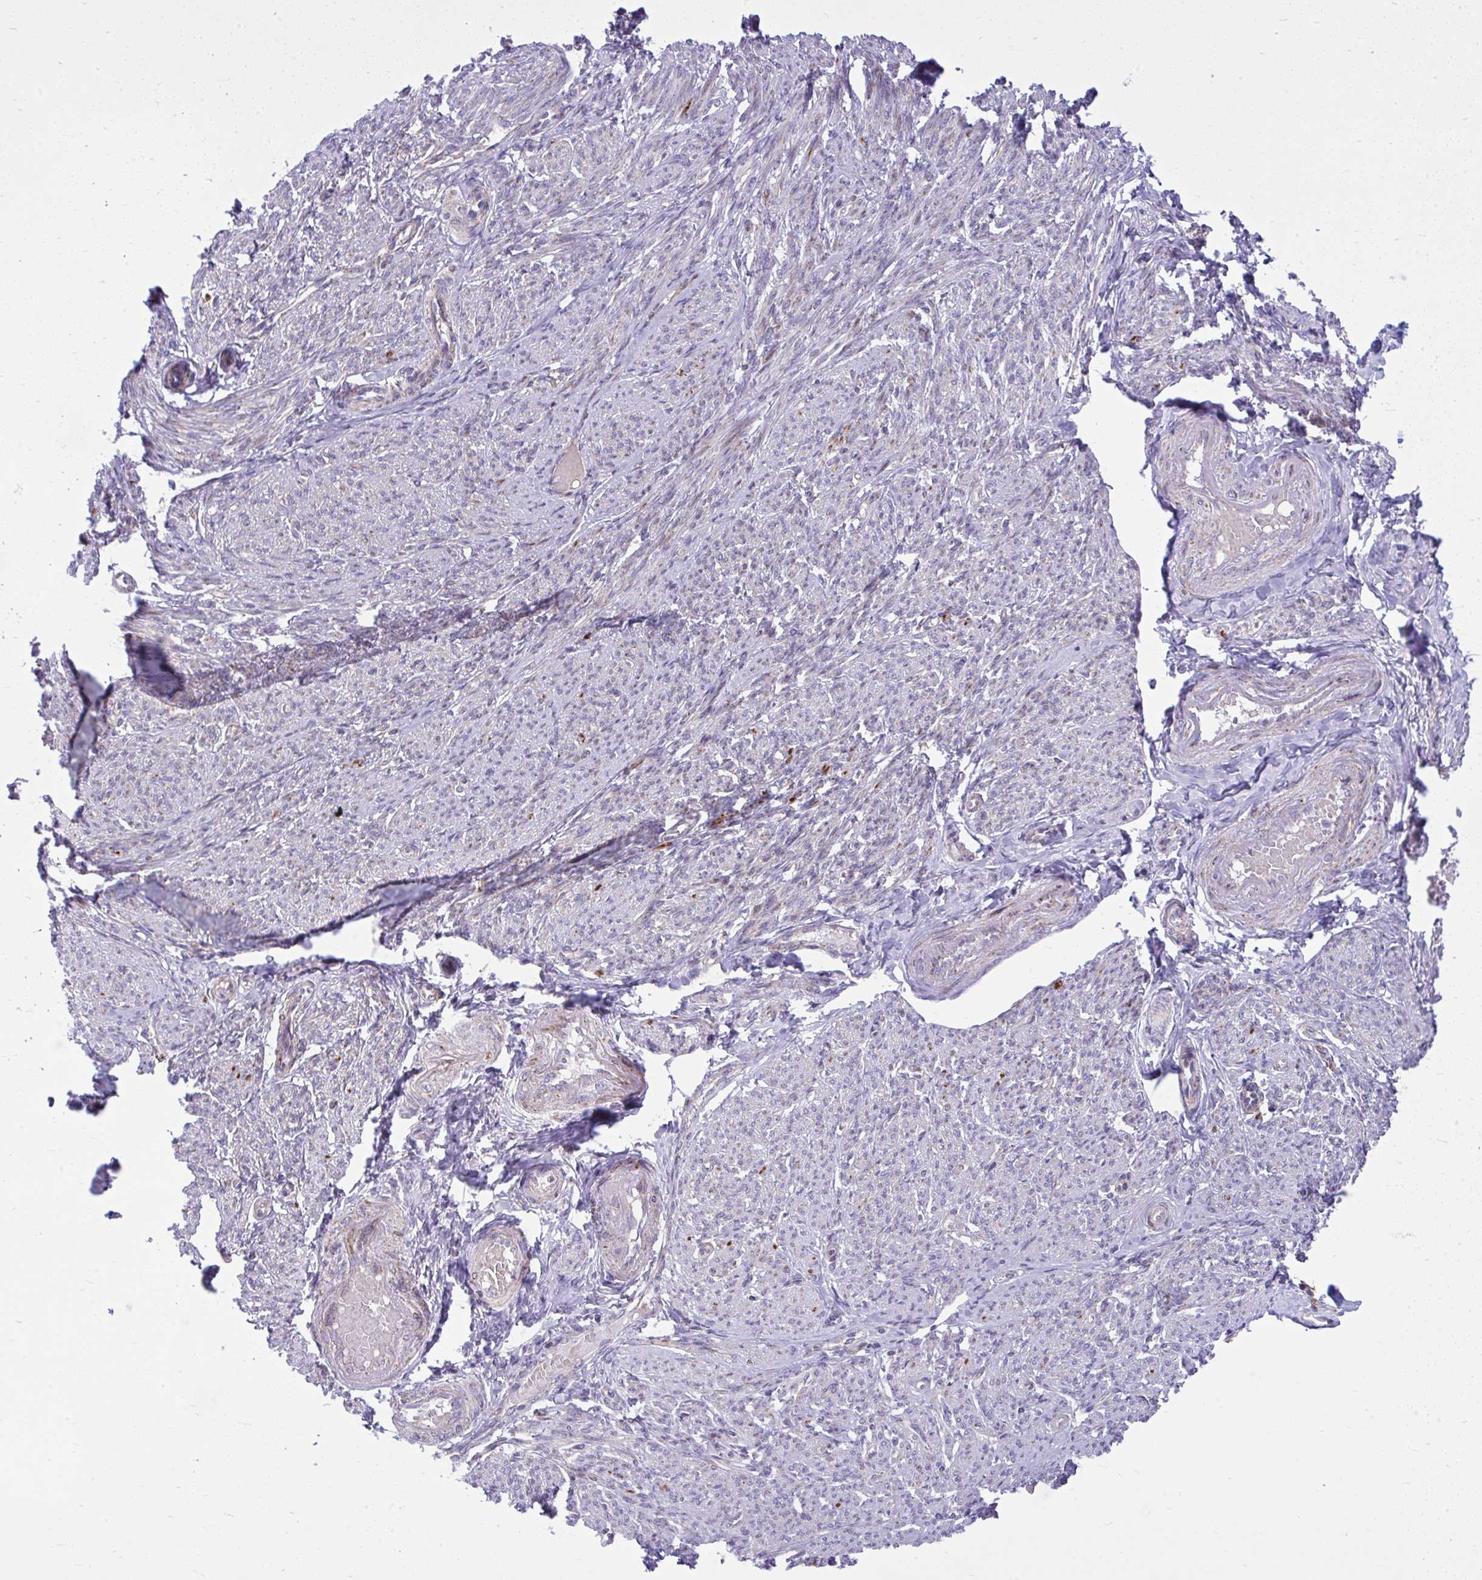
{"staining": {"intensity": "weak", "quantity": "<25%", "location": "cytoplasmic/membranous"}, "tissue": "smooth muscle", "cell_type": "Smooth muscle cells", "image_type": "normal", "snomed": [{"axis": "morphology", "description": "Normal tissue, NOS"}, {"axis": "topography", "description": "Smooth muscle"}], "caption": "Smooth muscle was stained to show a protein in brown. There is no significant positivity in smooth muscle cells.", "gene": "GPRIN3", "patient": {"sex": "female", "age": 65}}